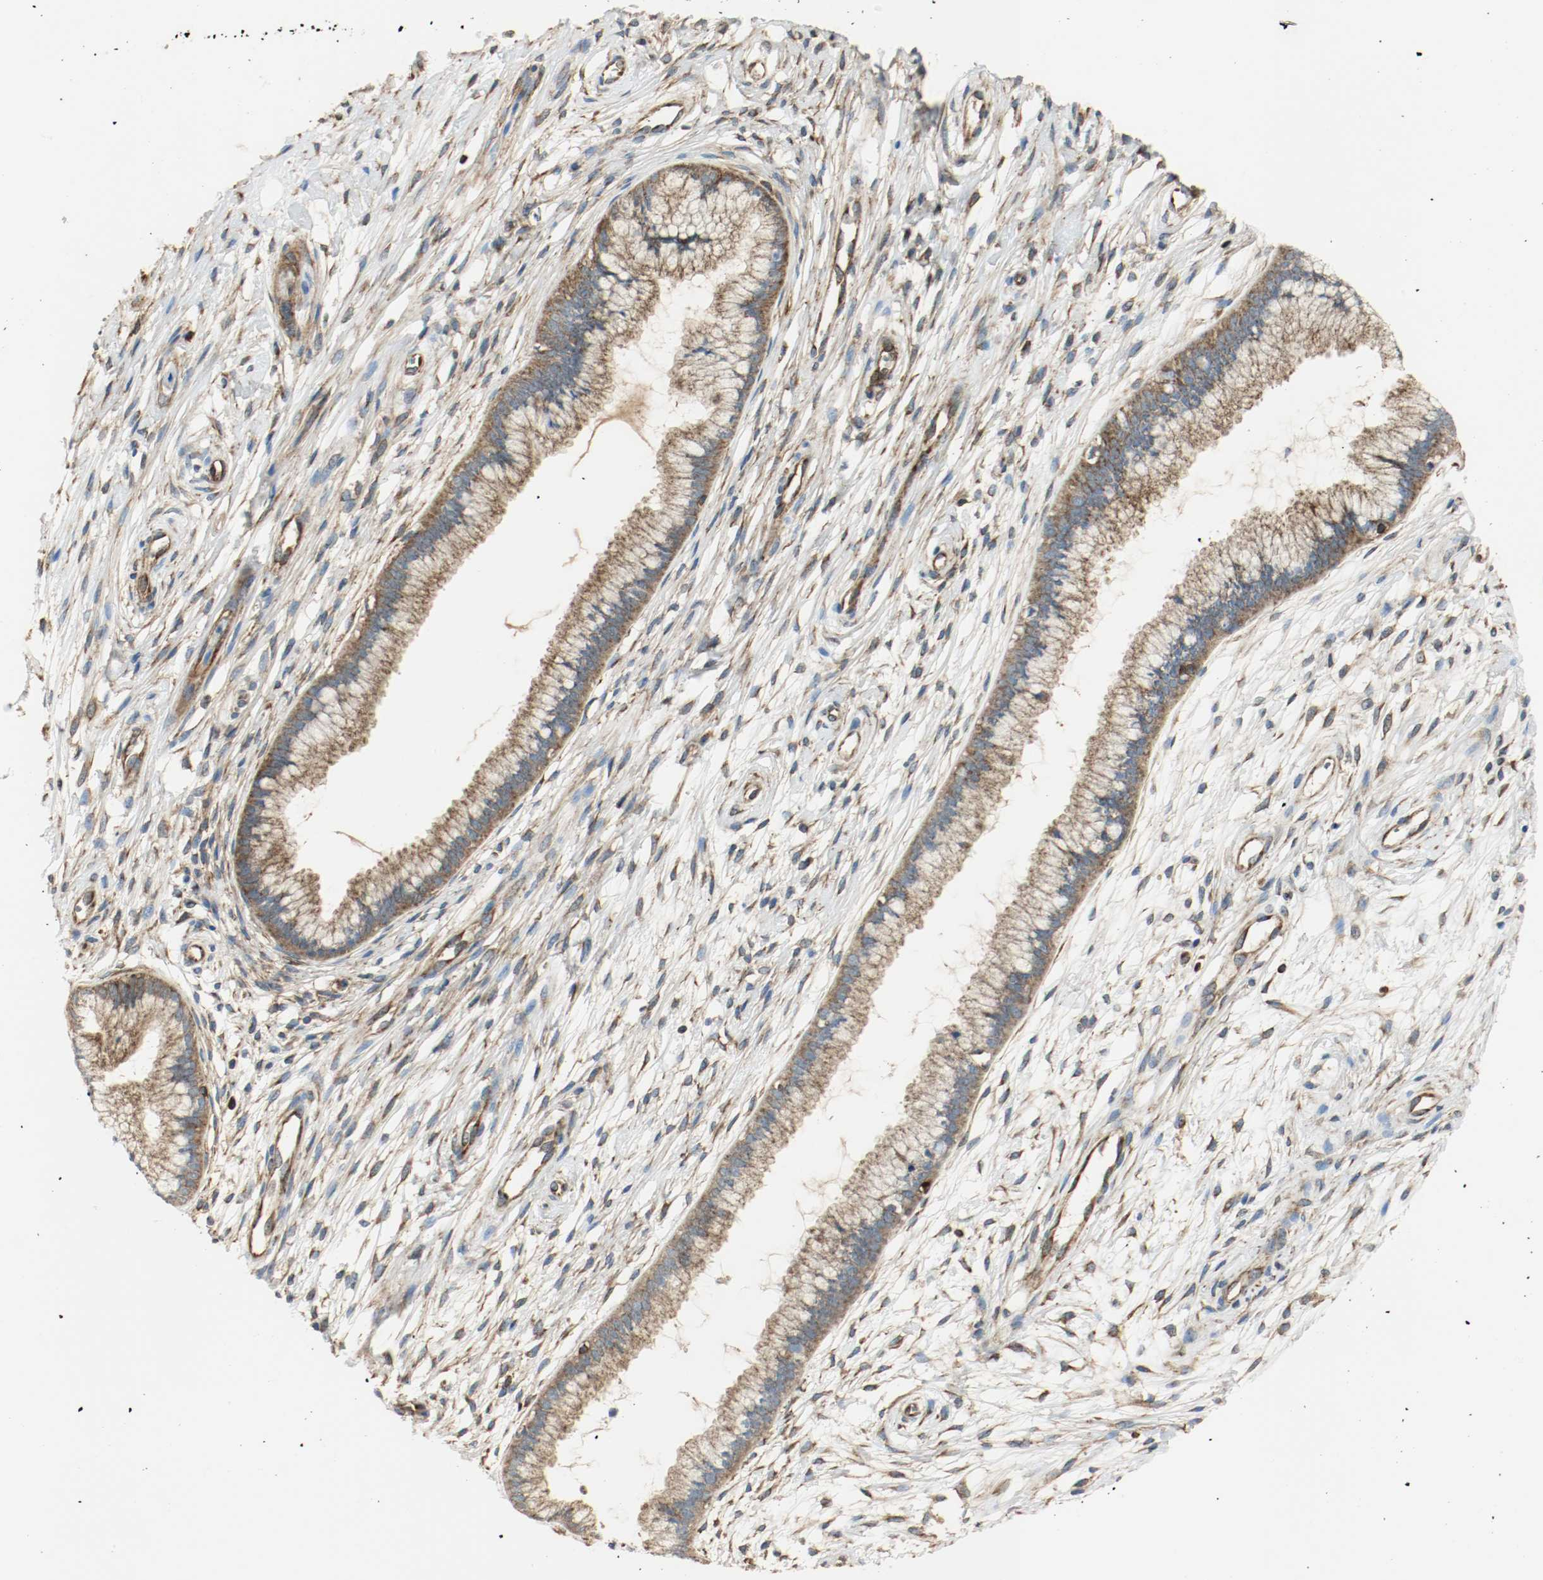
{"staining": {"intensity": "moderate", "quantity": ">75%", "location": "cytoplasmic/membranous"}, "tissue": "cervix", "cell_type": "Glandular cells", "image_type": "normal", "snomed": [{"axis": "morphology", "description": "Normal tissue, NOS"}, {"axis": "topography", "description": "Cervix"}], "caption": "Protein positivity by IHC exhibits moderate cytoplasmic/membranous staining in approximately >75% of glandular cells in unremarkable cervix.", "gene": "PLCG1", "patient": {"sex": "female", "age": 39}}